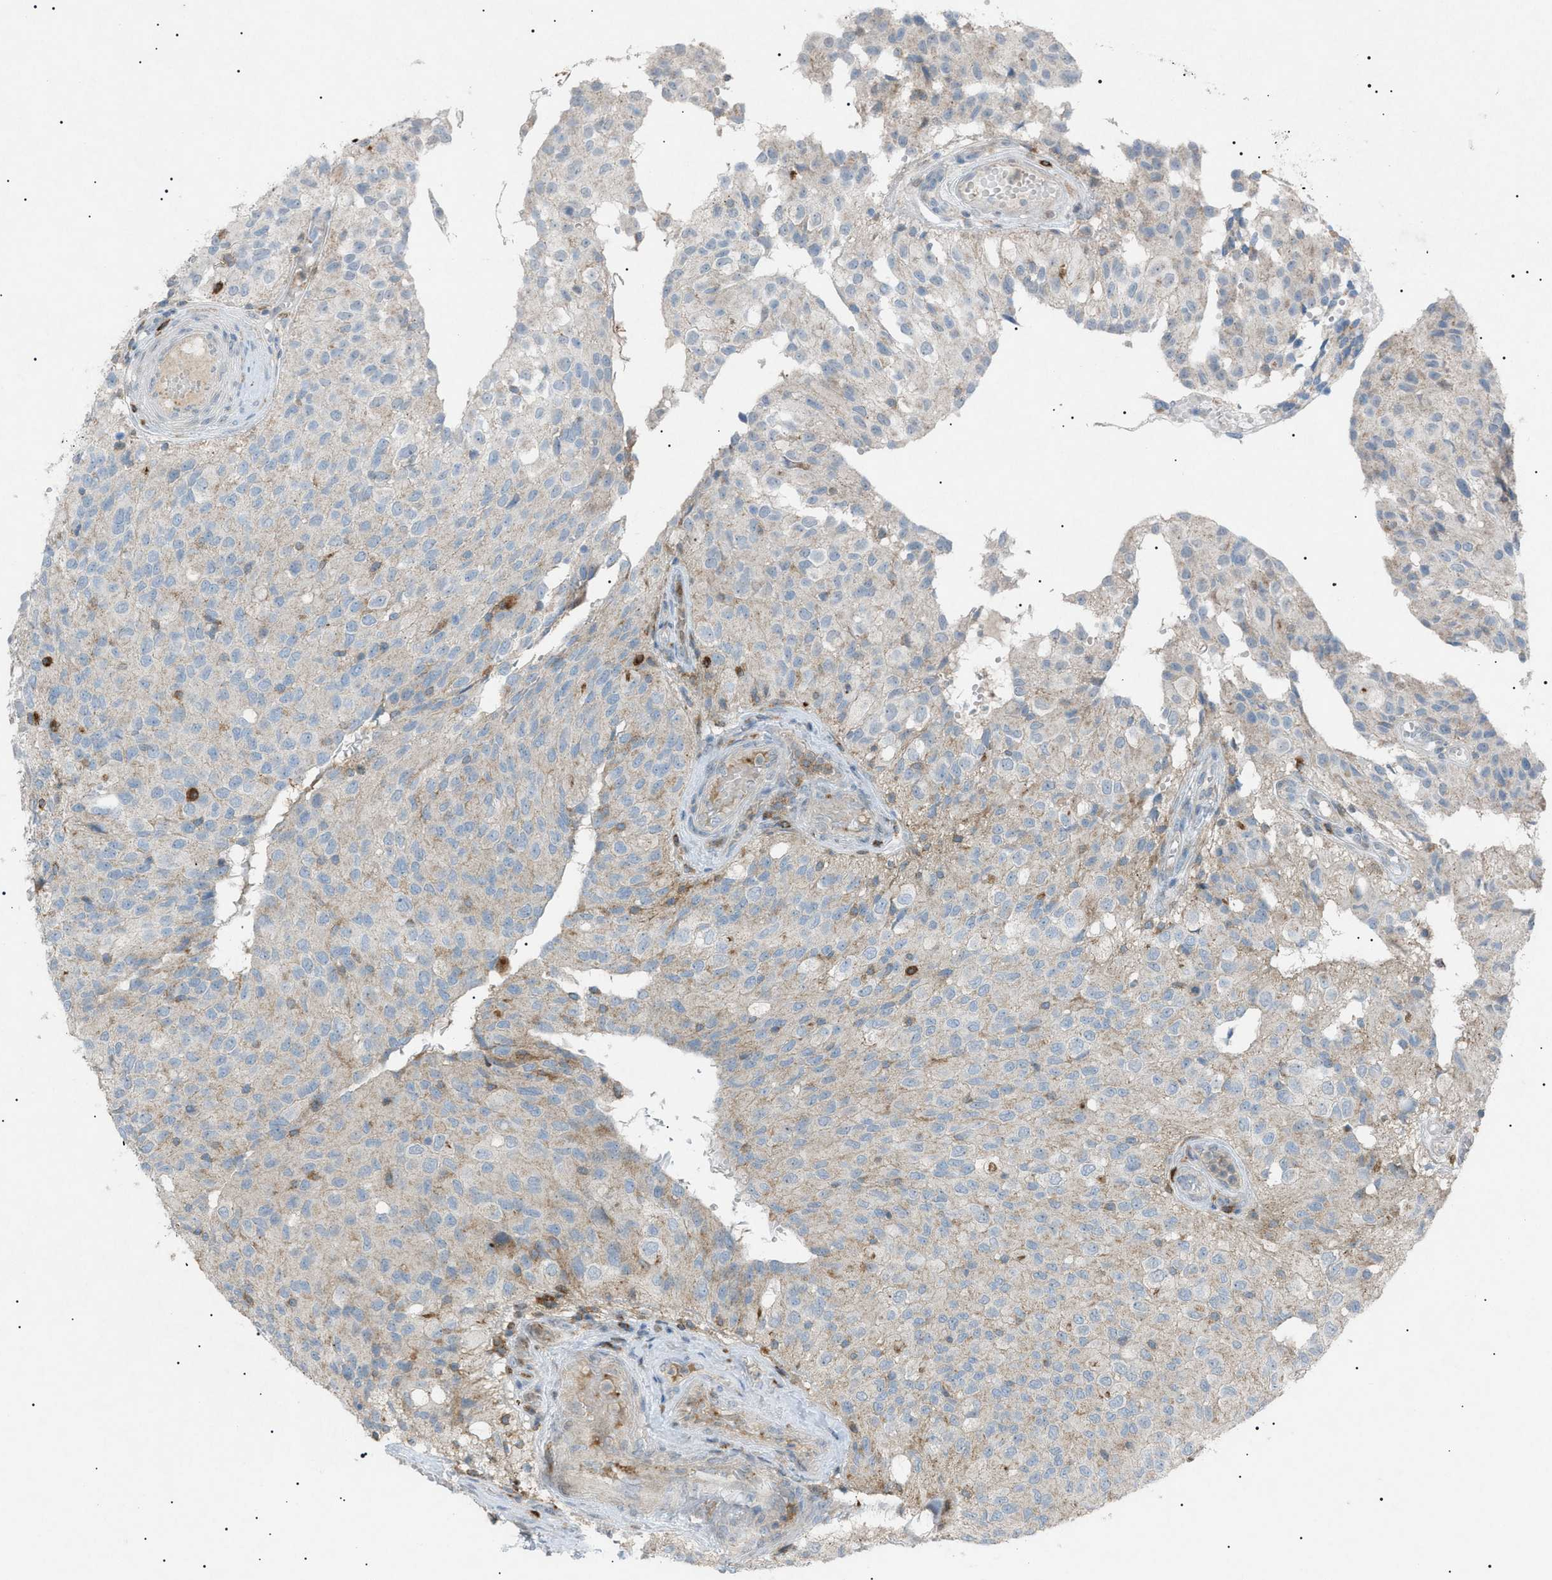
{"staining": {"intensity": "weak", "quantity": "25%-75%", "location": "cytoplasmic/membranous"}, "tissue": "glioma", "cell_type": "Tumor cells", "image_type": "cancer", "snomed": [{"axis": "morphology", "description": "Glioma, malignant, High grade"}, {"axis": "topography", "description": "Brain"}], "caption": "Immunohistochemistry of glioma reveals low levels of weak cytoplasmic/membranous expression in approximately 25%-75% of tumor cells. The protein is stained brown, and the nuclei are stained in blue (DAB IHC with brightfield microscopy, high magnification).", "gene": "BTK", "patient": {"sex": "male", "age": 32}}